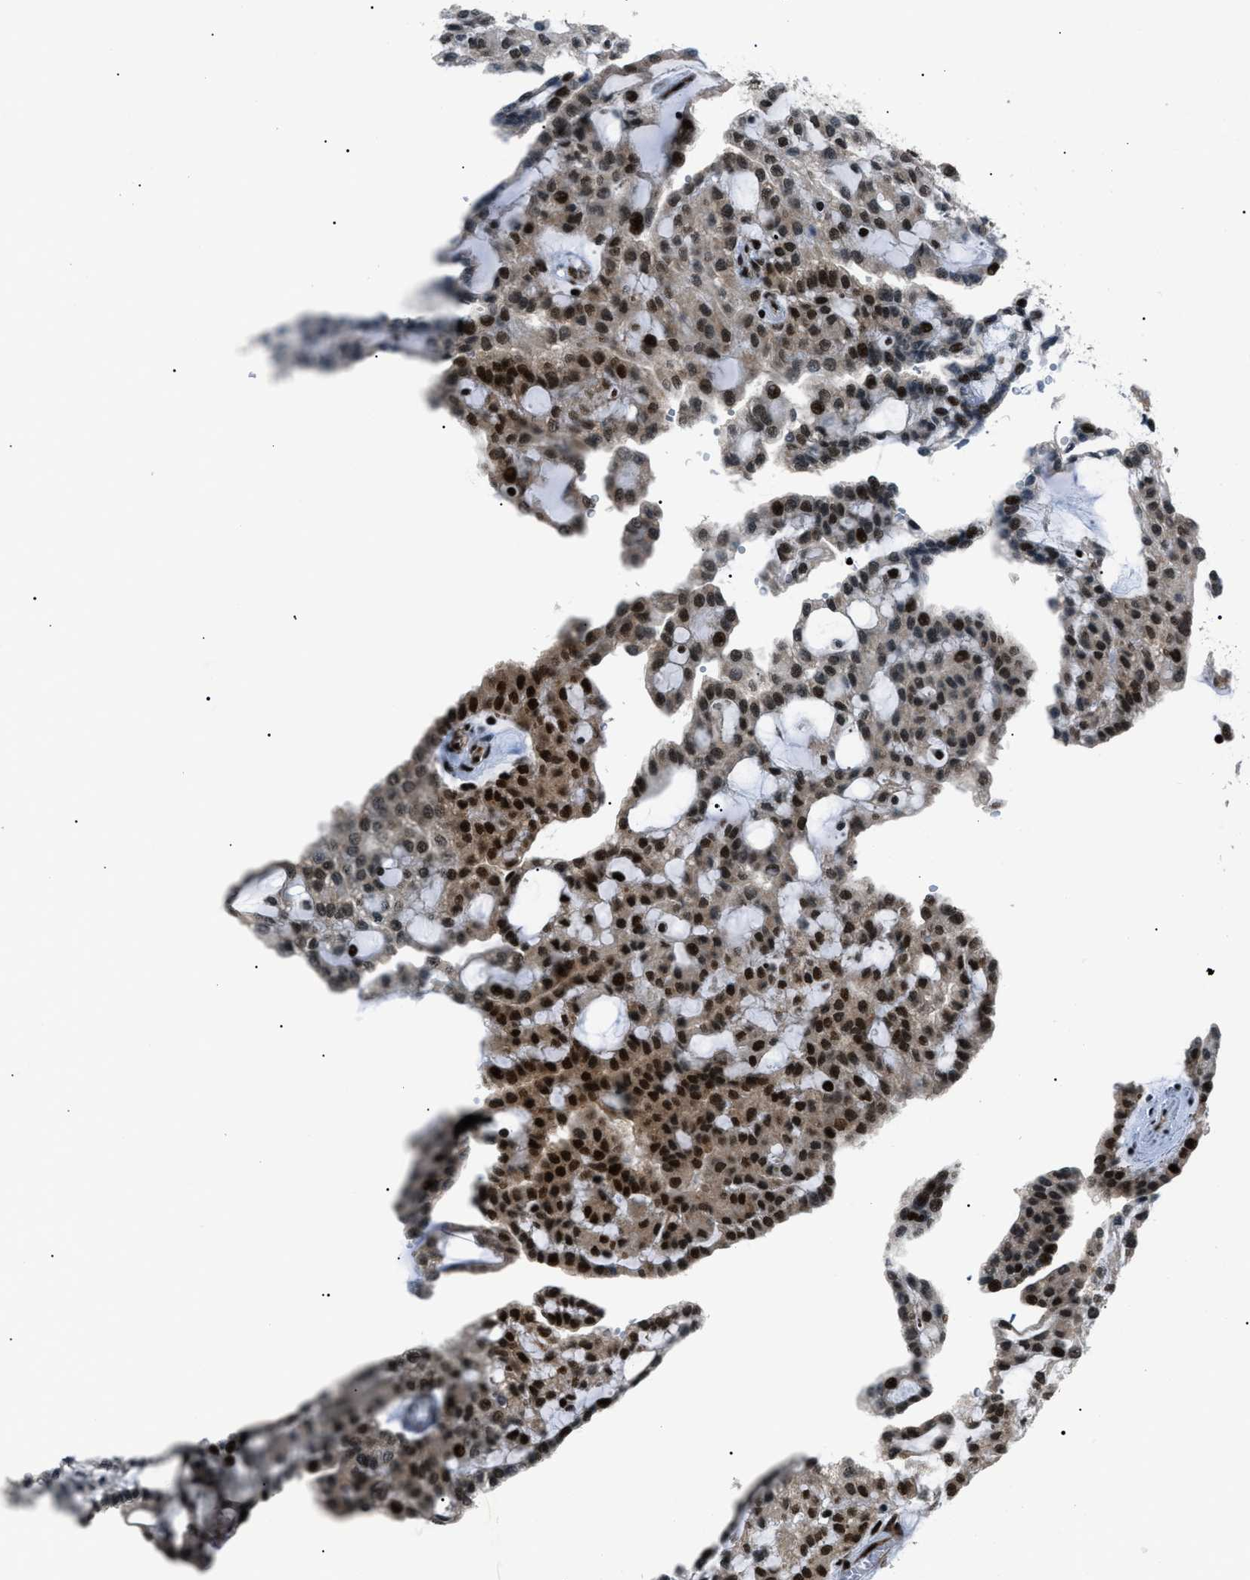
{"staining": {"intensity": "strong", "quantity": "<25%", "location": "nuclear"}, "tissue": "renal cancer", "cell_type": "Tumor cells", "image_type": "cancer", "snomed": [{"axis": "morphology", "description": "Adenocarcinoma, NOS"}, {"axis": "topography", "description": "Kidney"}], "caption": "This image demonstrates IHC staining of renal cancer, with medium strong nuclear positivity in about <25% of tumor cells.", "gene": "HNRNPK", "patient": {"sex": "male", "age": 63}}